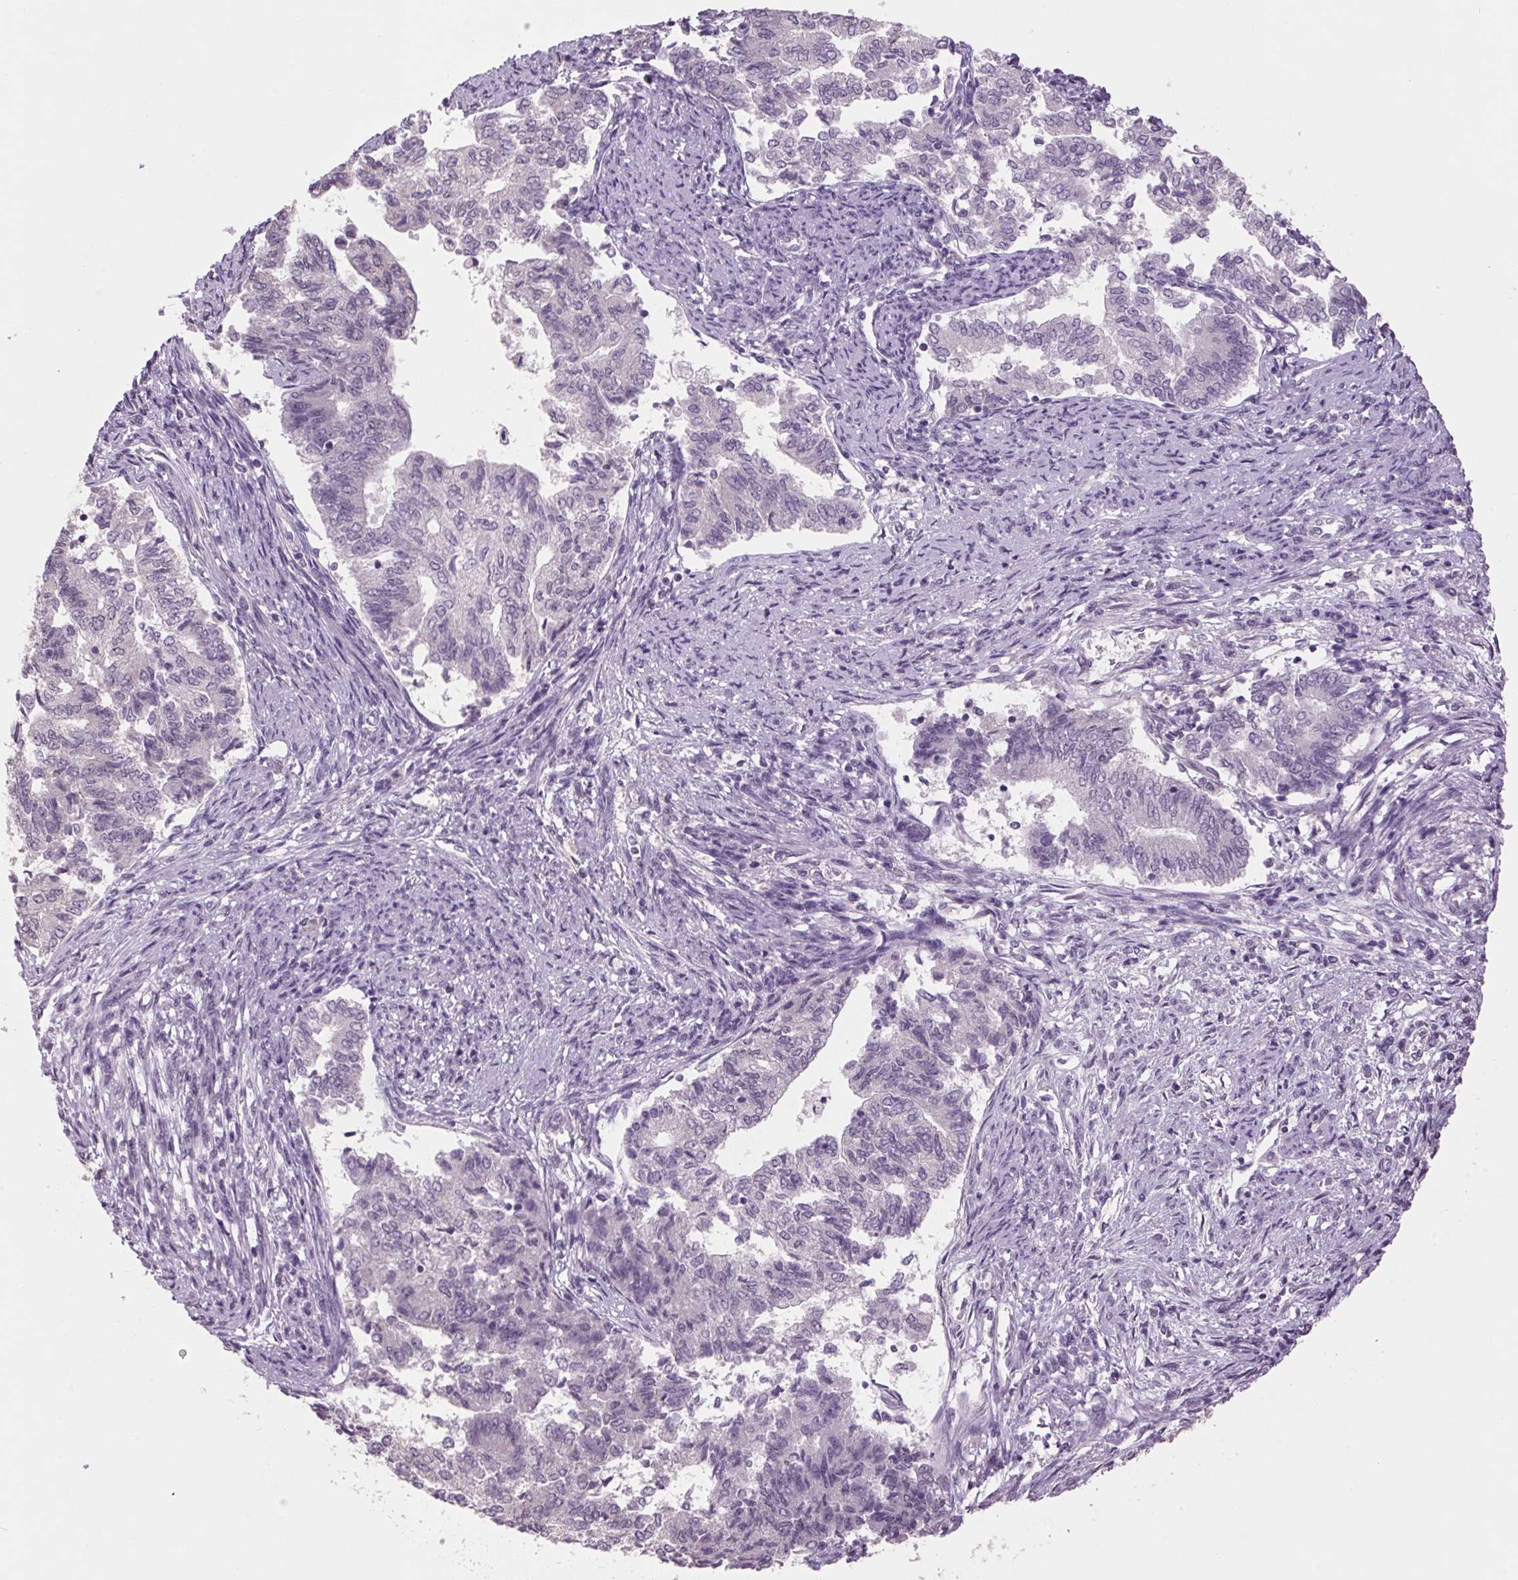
{"staining": {"intensity": "negative", "quantity": "none", "location": "none"}, "tissue": "endometrial cancer", "cell_type": "Tumor cells", "image_type": "cancer", "snomed": [{"axis": "morphology", "description": "Adenocarcinoma, NOS"}, {"axis": "topography", "description": "Endometrium"}], "caption": "The image displays no significant staining in tumor cells of endometrial cancer.", "gene": "VWA3B", "patient": {"sex": "female", "age": 65}}